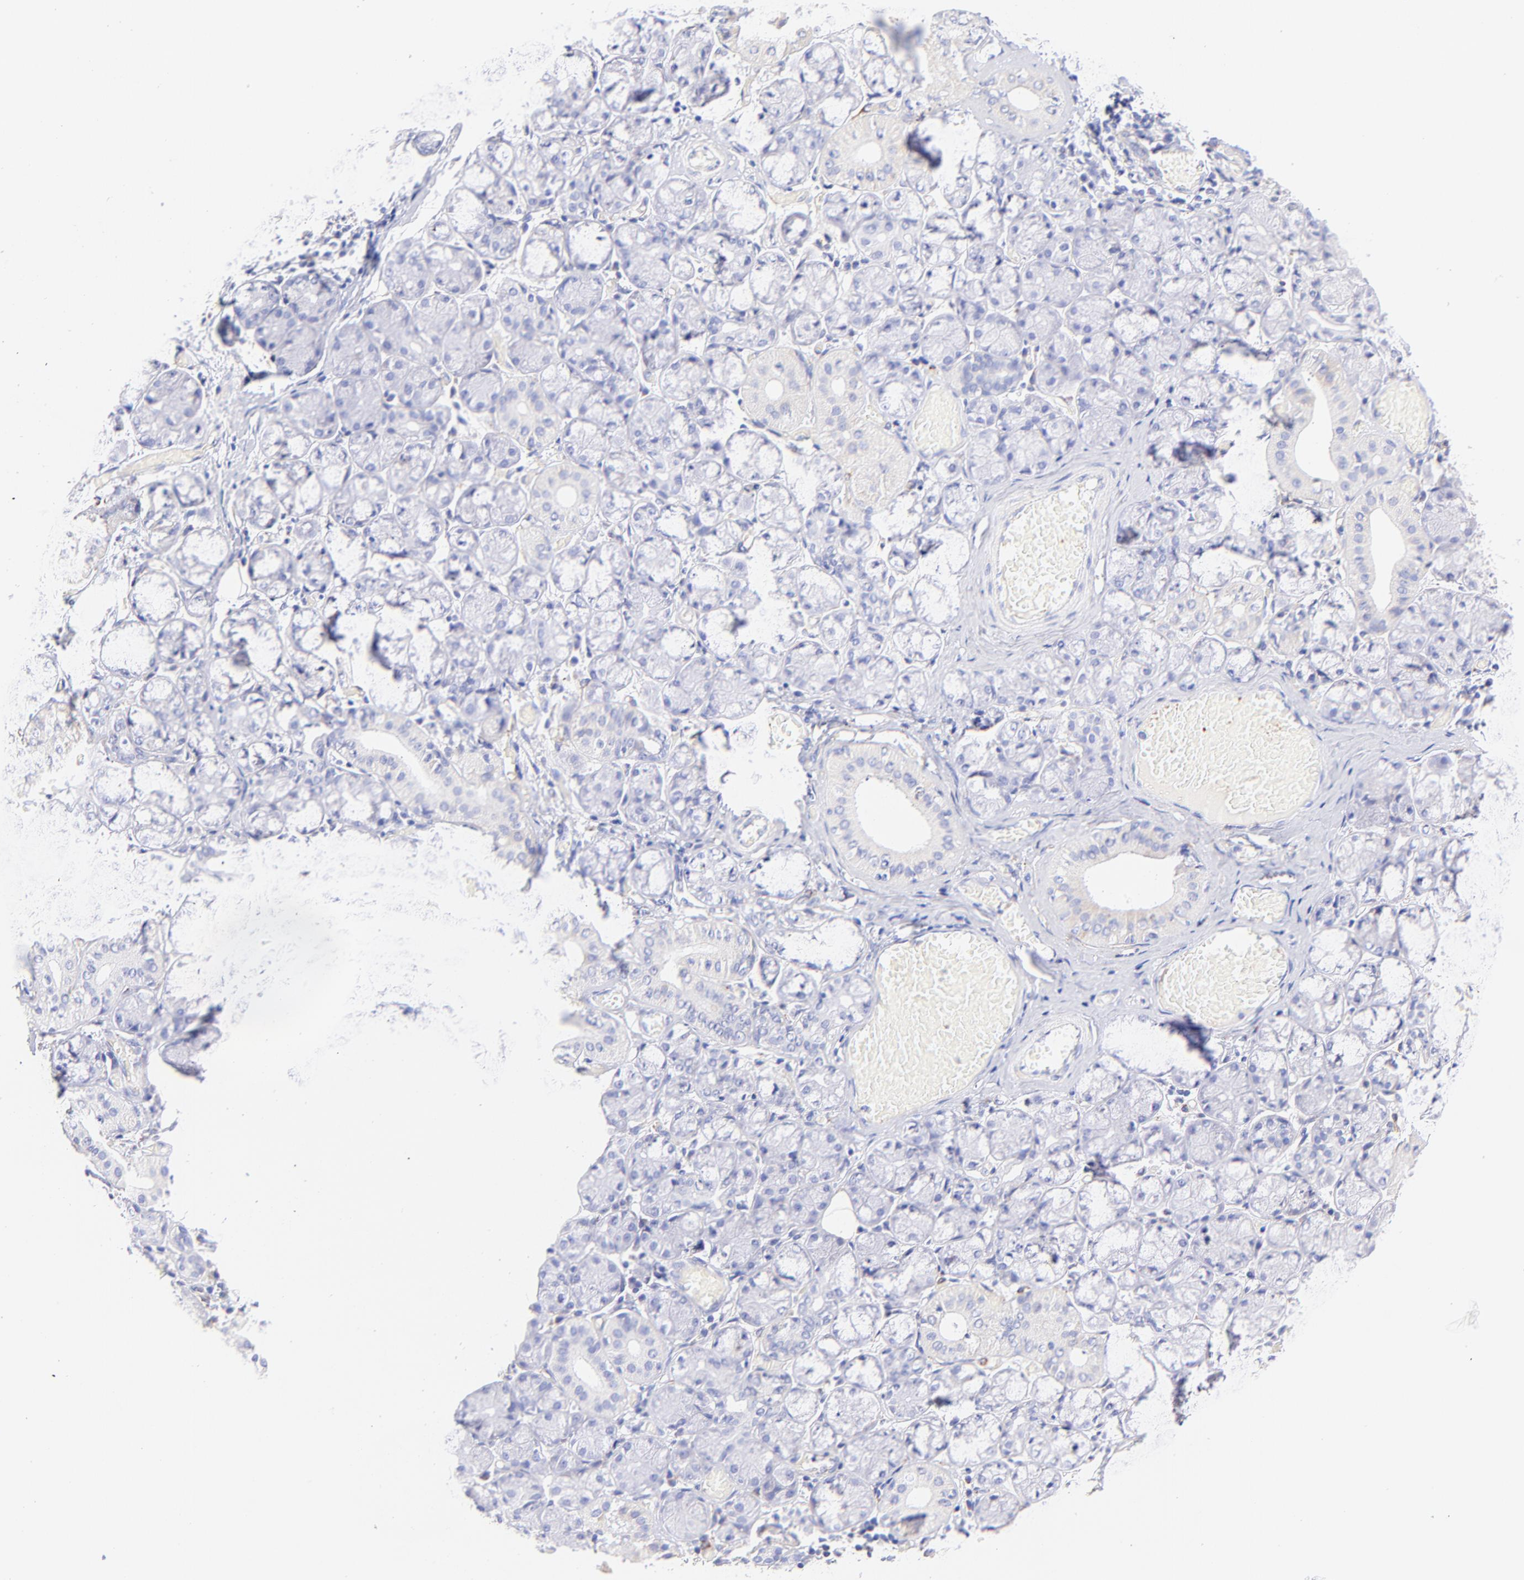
{"staining": {"intensity": "negative", "quantity": "none", "location": "none"}, "tissue": "salivary gland", "cell_type": "Glandular cells", "image_type": "normal", "snomed": [{"axis": "morphology", "description": "Normal tissue, NOS"}, {"axis": "topography", "description": "Salivary gland"}], "caption": "Immunohistochemical staining of normal human salivary gland displays no significant staining in glandular cells. (Immunohistochemistry (ihc), brightfield microscopy, high magnification).", "gene": "SPARC", "patient": {"sex": "female", "age": 24}}